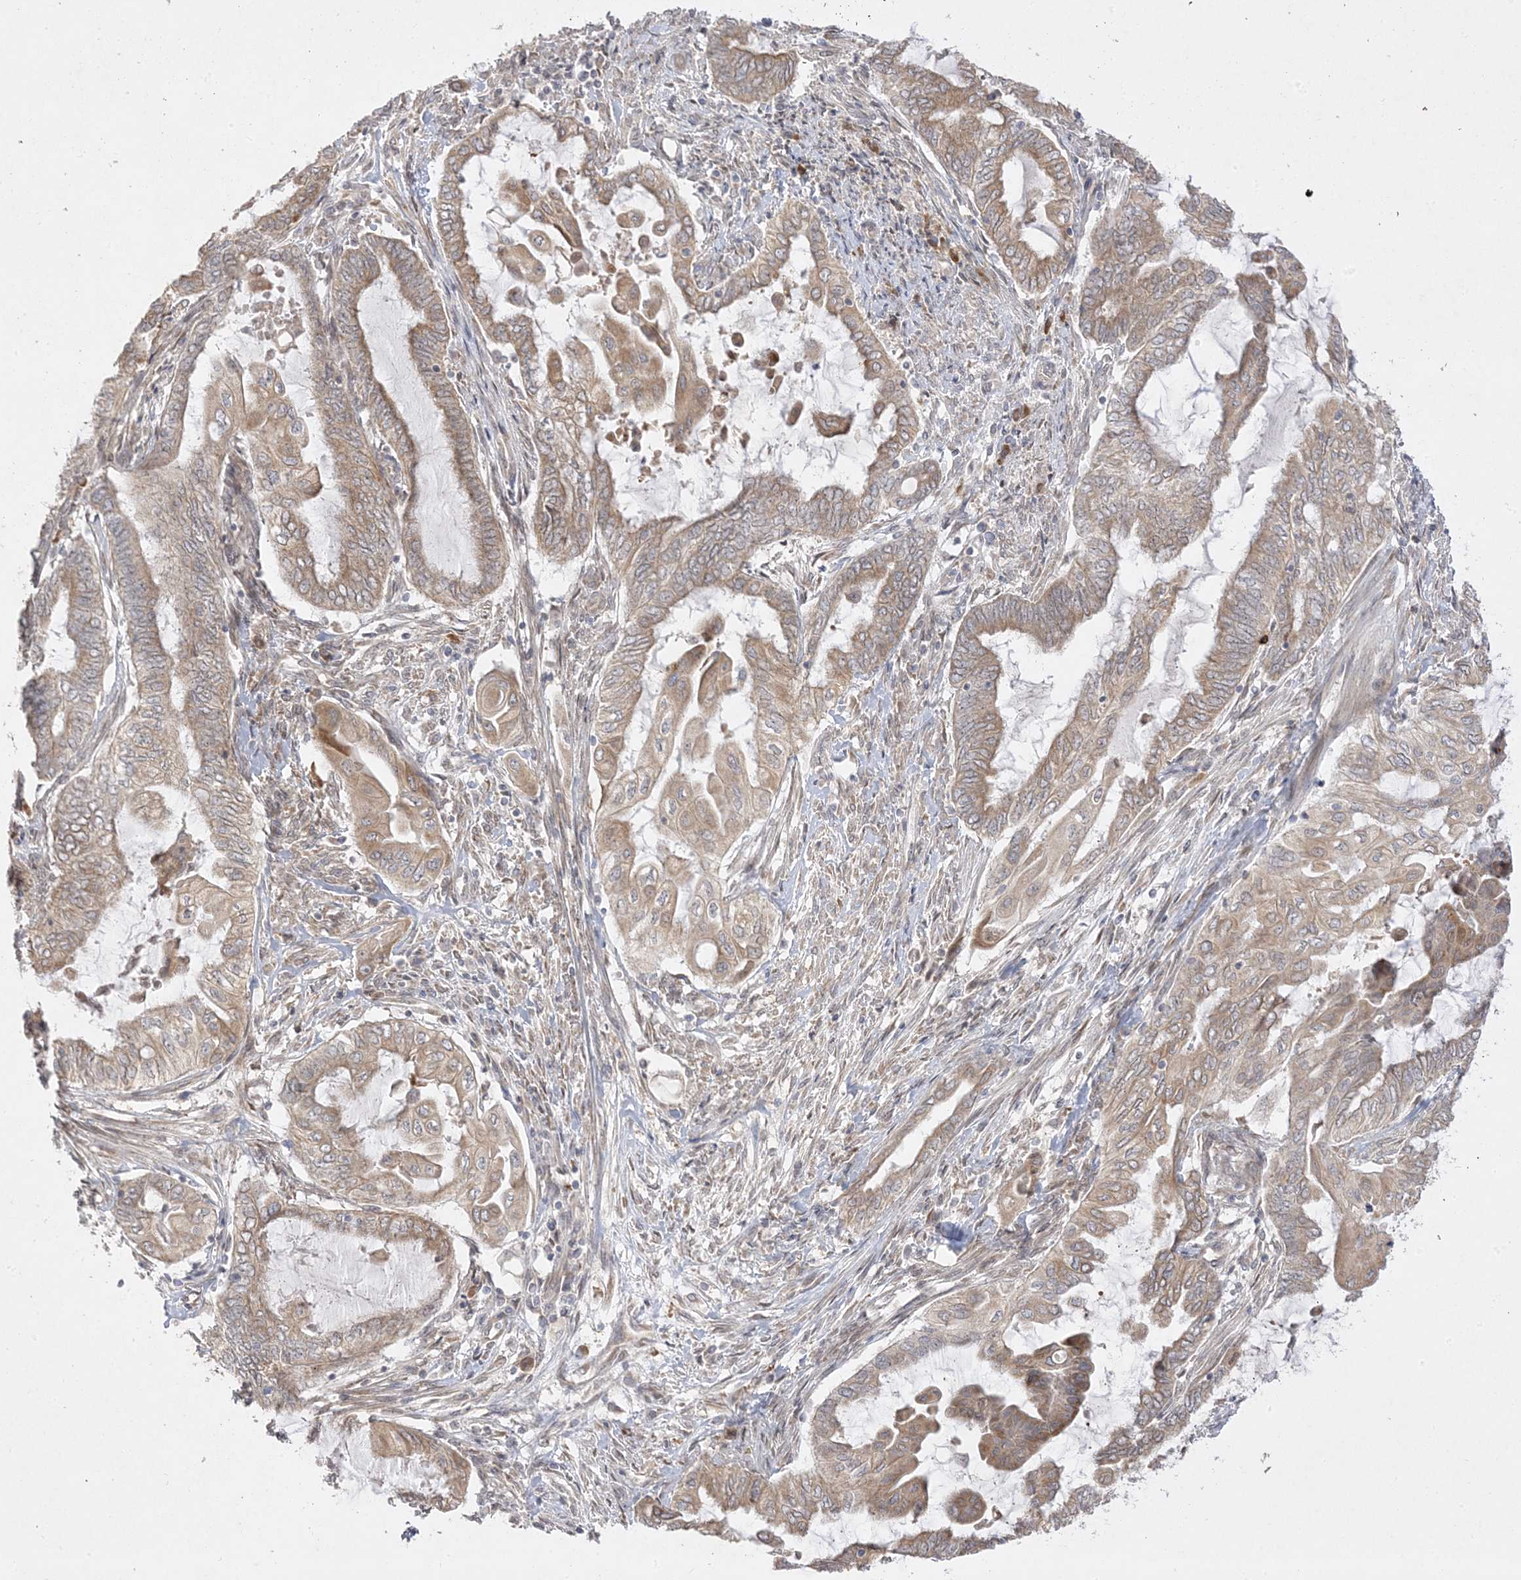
{"staining": {"intensity": "weak", "quantity": ">75%", "location": "cytoplasmic/membranous"}, "tissue": "endometrial cancer", "cell_type": "Tumor cells", "image_type": "cancer", "snomed": [{"axis": "morphology", "description": "Adenocarcinoma, NOS"}, {"axis": "topography", "description": "Uterus"}, {"axis": "topography", "description": "Endometrium"}], "caption": "Endometrial adenocarcinoma stained with DAB IHC shows low levels of weak cytoplasmic/membranous staining in about >75% of tumor cells.", "gene": "C2CD2", "patient": {"sex": "female", "age": 70}}